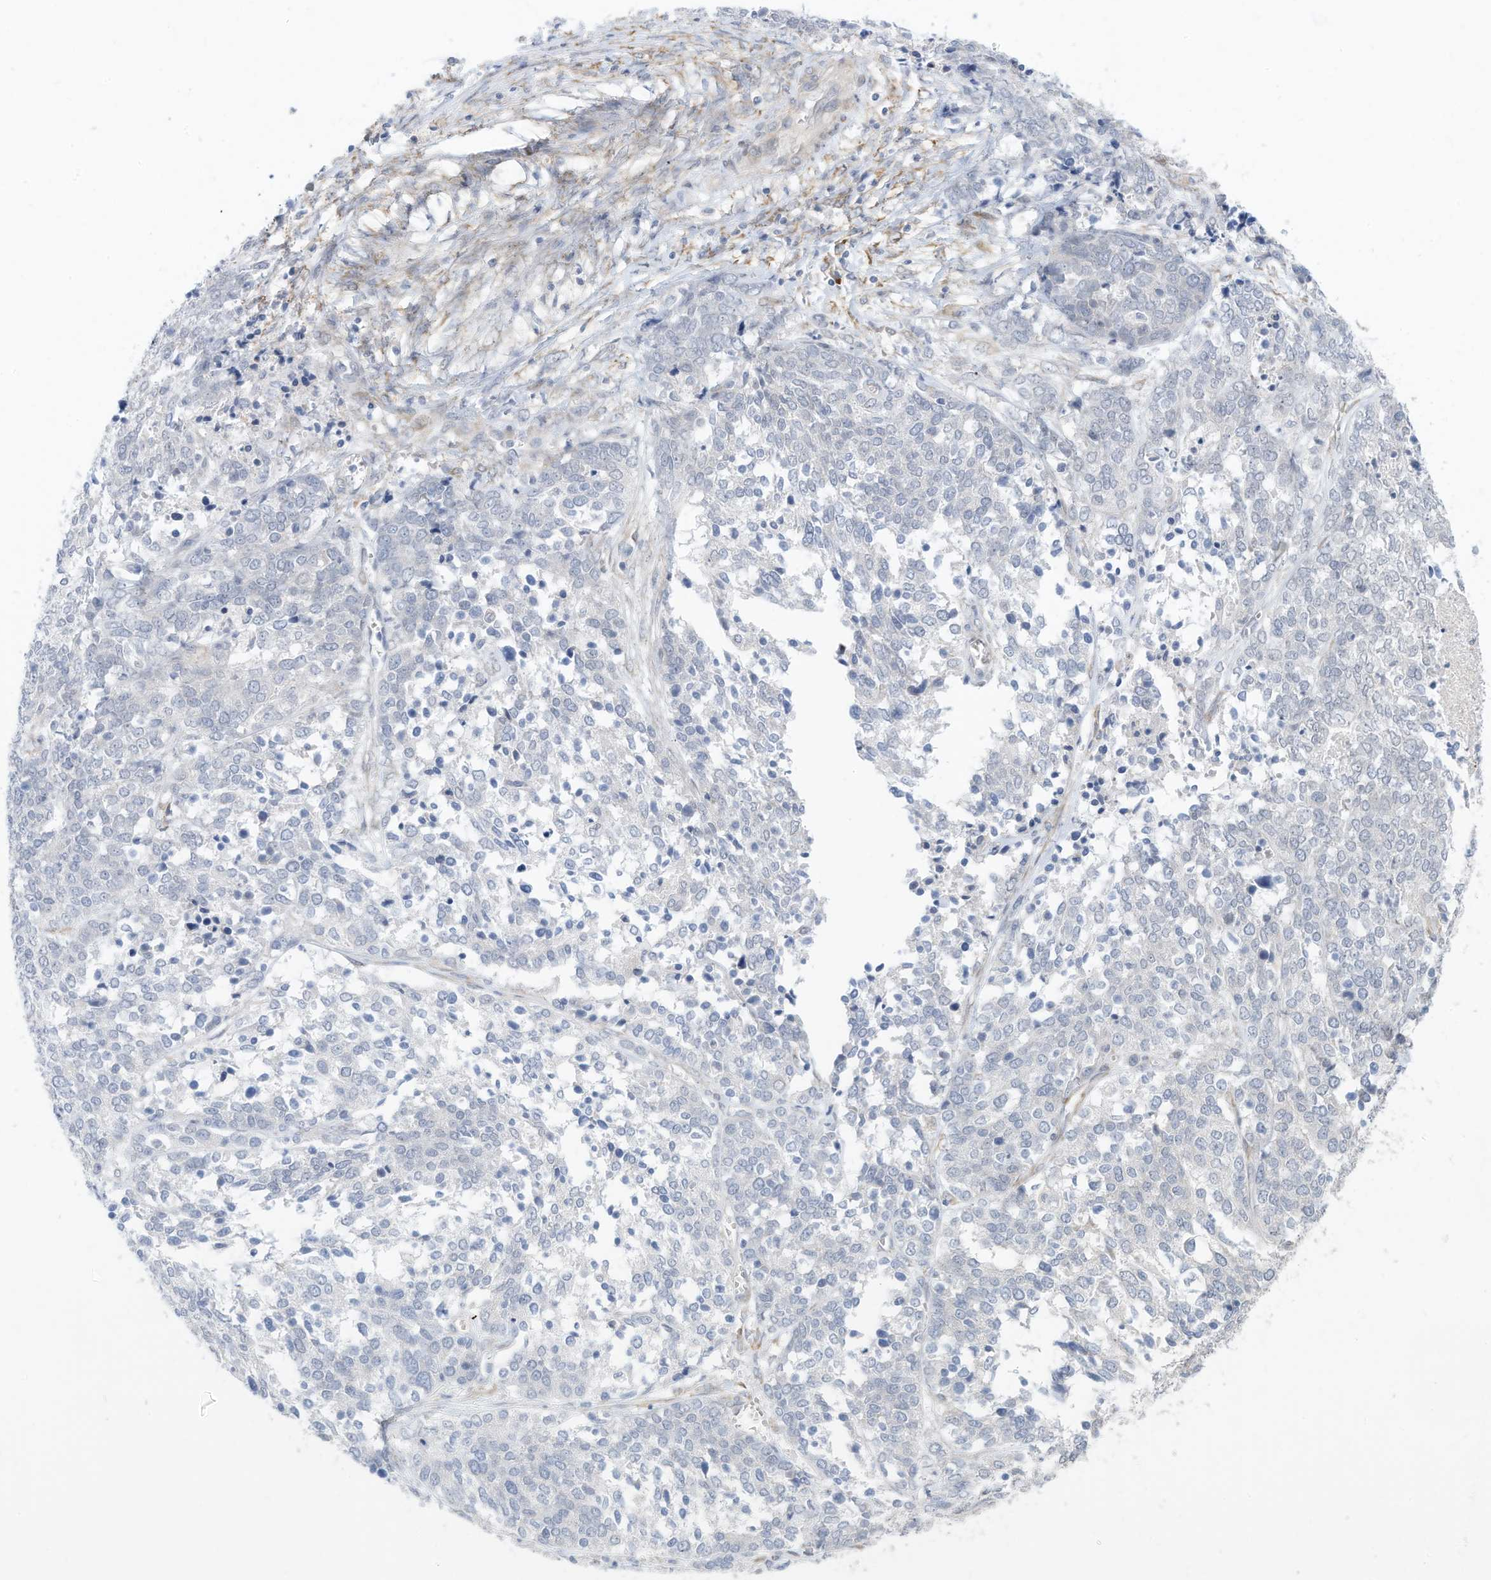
{"staining": {"intensity": "negative", "quantity": "none", "location": "none"}, "tissue": "ovarian cancer", "cell_type": "Tumor cells", "image_type": "cancer", "snomed": [{"axis": "morphology", "description": "Cystadenocarcinoma, serous, NOS"}, {"axis": "topography", "description": "Ovary"}], "caption": "Photomicrograph shows no significant protein staining in tumor cells of ovarian cancer.", "gene": "ZNF292", "patient": {"sex": "female", "age": 44}}